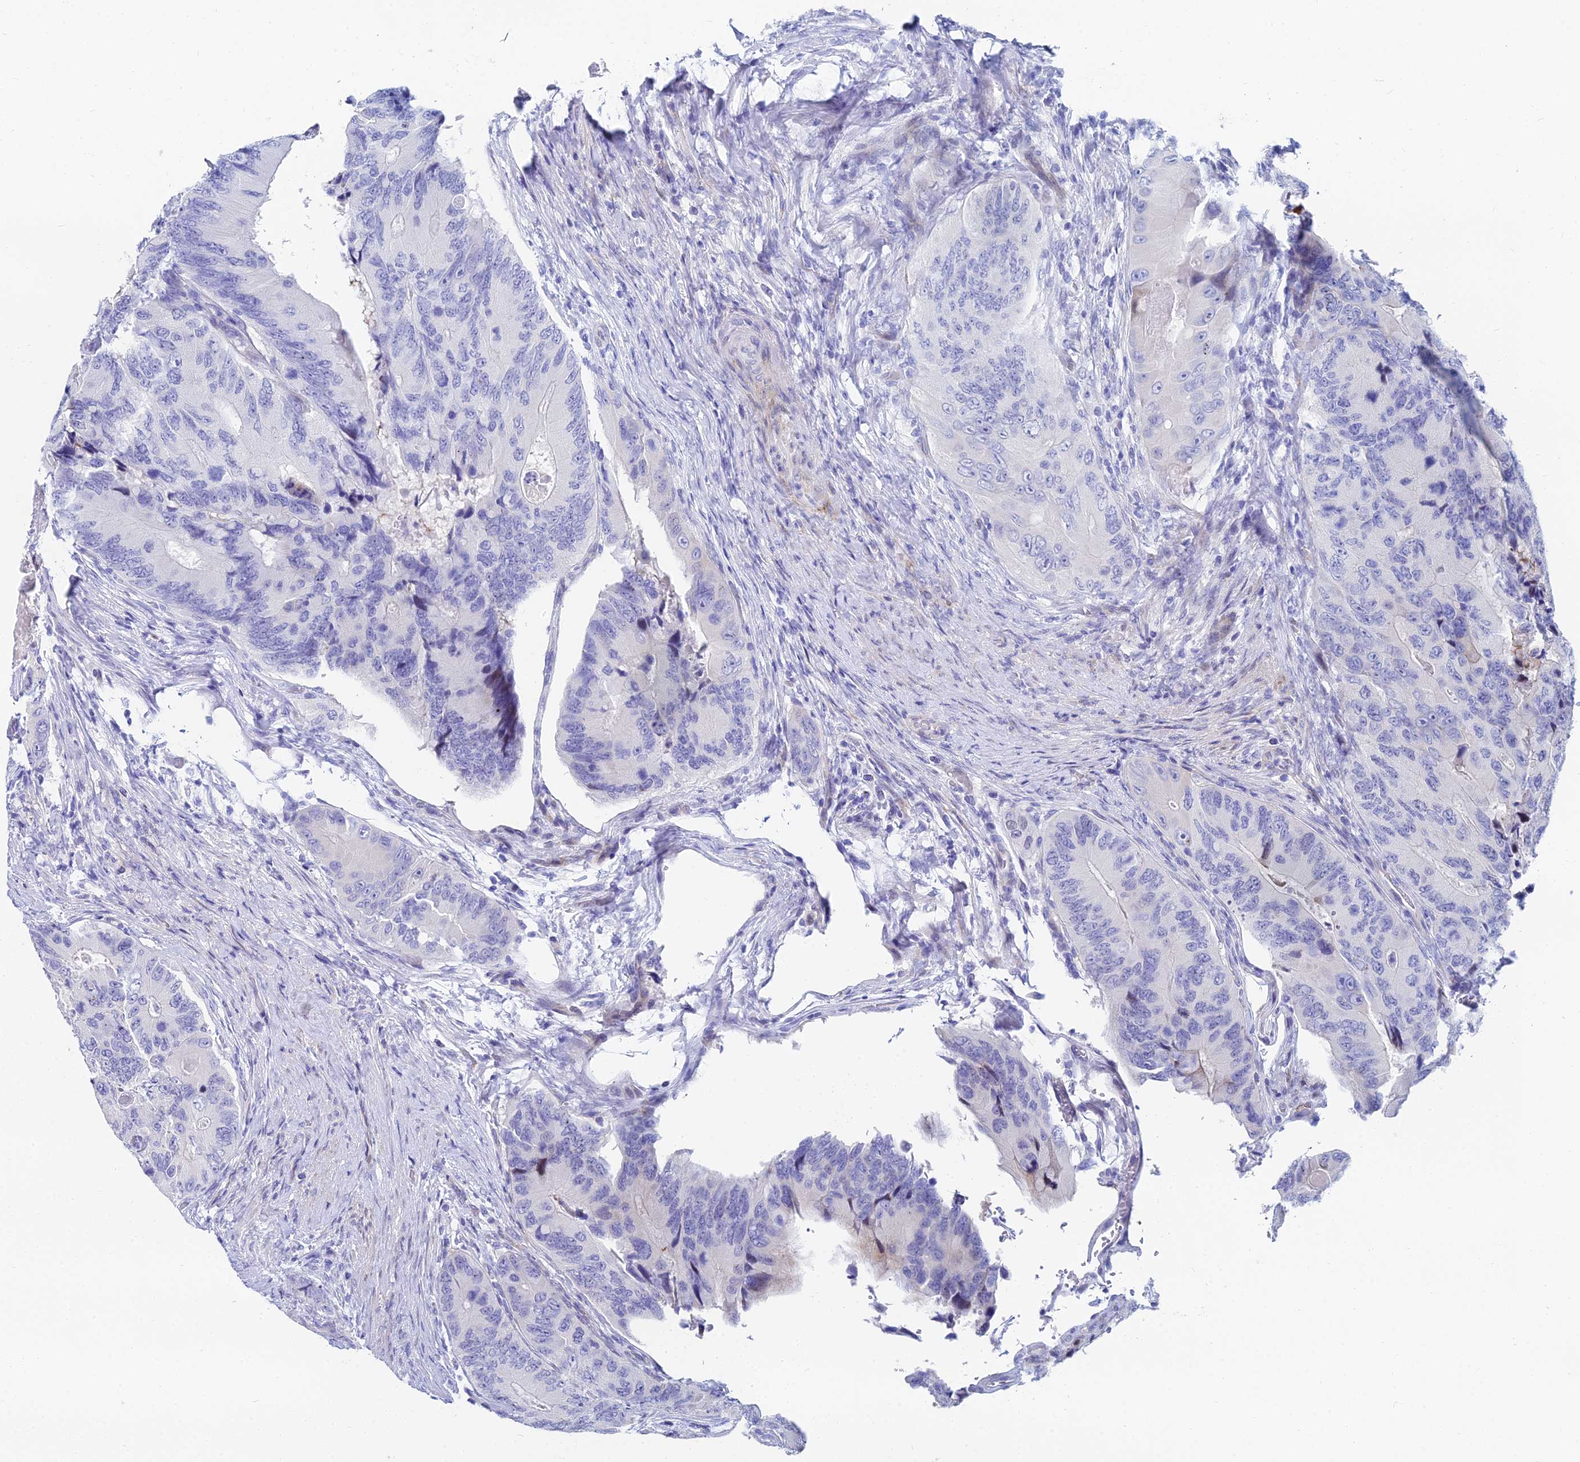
{"staining": {"intensity": "negative", "quantity": "none", "location": "none"}, "tissue": "colorectal cancer", "cell_type": "Tumor cells", "image_type": "cancer", "snomed": [{"axis": "morphology", "description": "Adenocarcinoma, NOS"}, {"axis": "topography", "description": "Colon"}], "caption": "Tumor cells are negative for brown protein staining in colorectal adenocarcinoma.", "gene": "HSPA1L", "patient": {"sex": "male", "age": 84}}